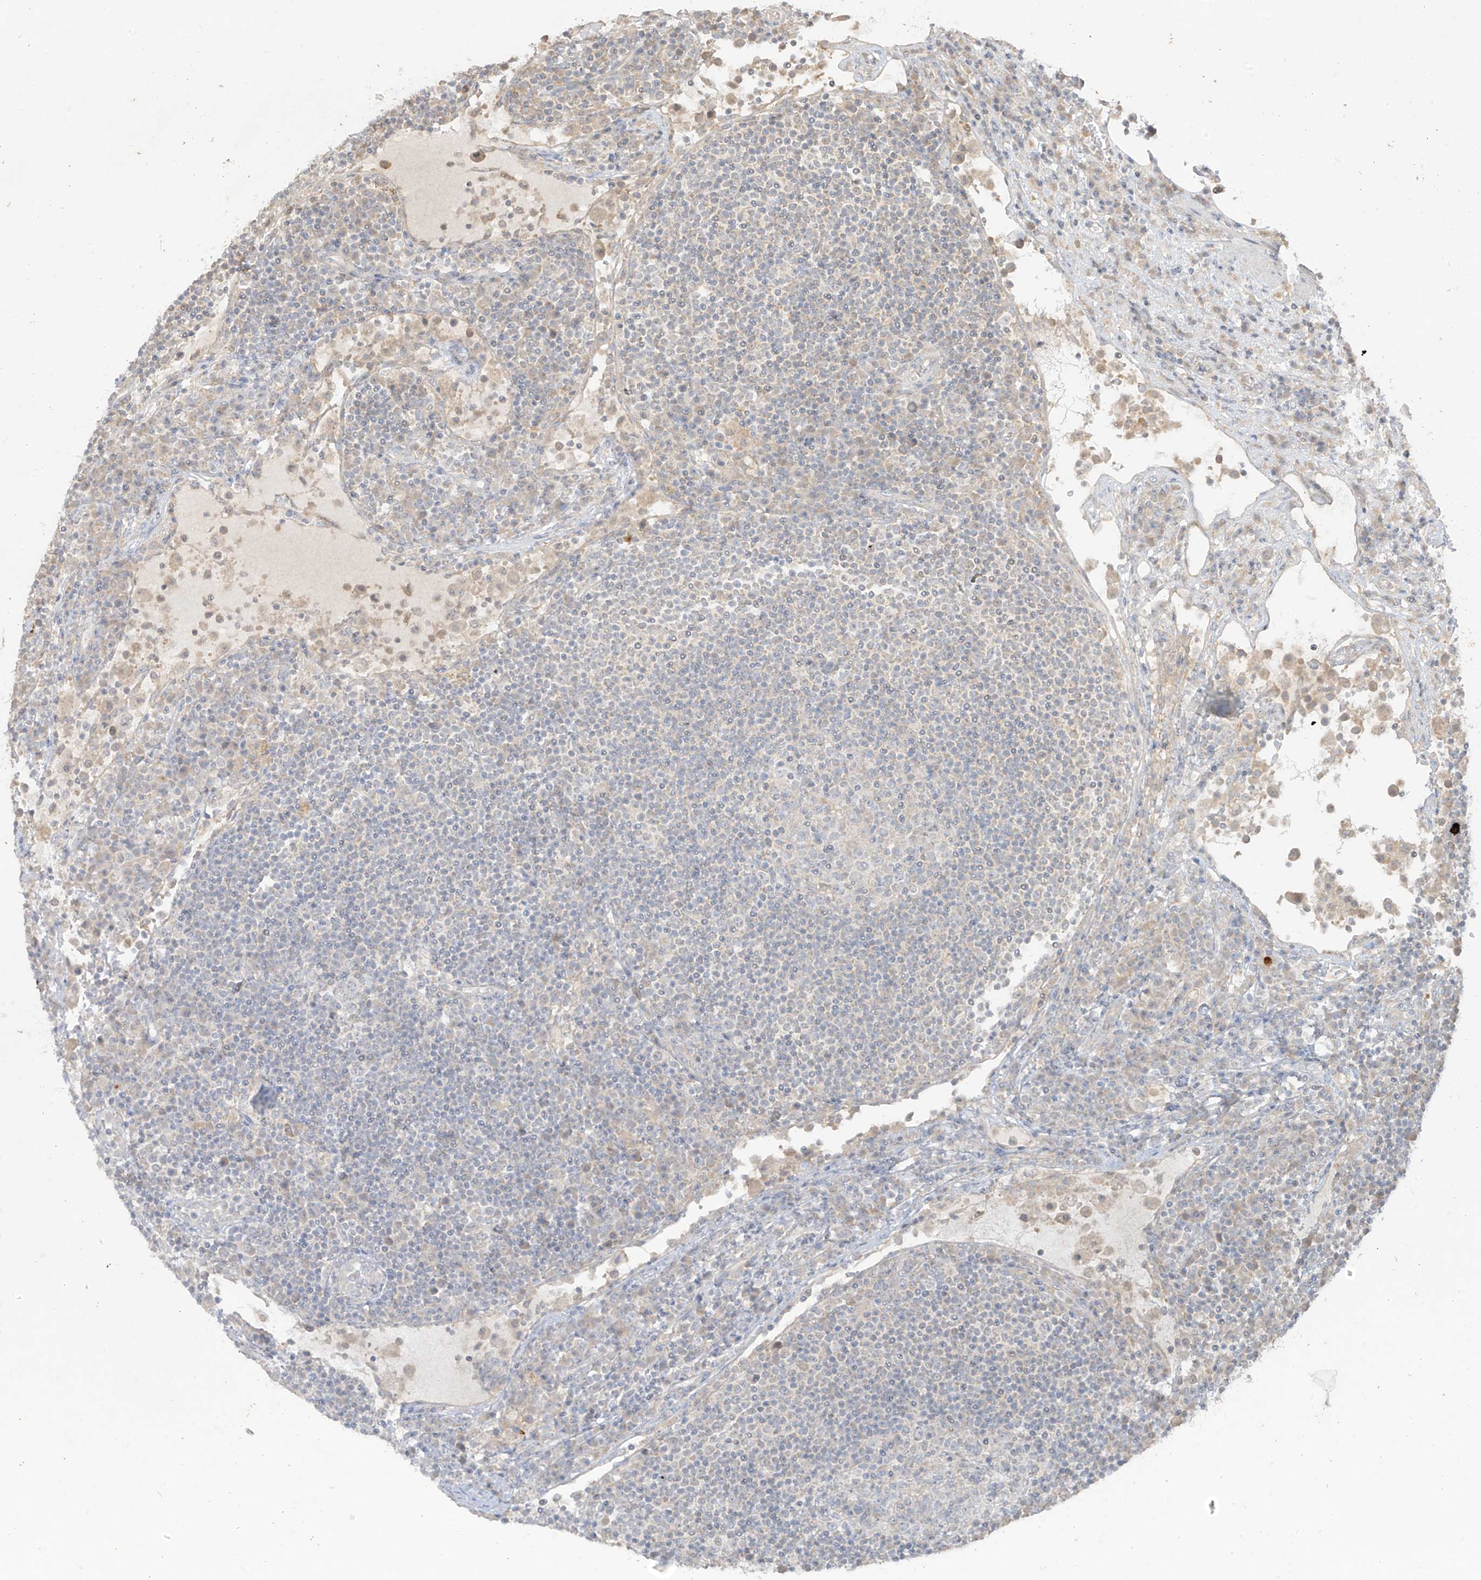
{"staining": {"intensity": "negative", "quantity": "none", "location": "none"}, "tissue": "lymph node", "cell_type": "Germinal center cells", "image_type": "normal", "snomed": [{"axis": "morphology", "description": "Normal tissue, NOS"}, {"axis": "topography", "description": "Lymph node"}], "caption": "High power microscopy photomicrograph of an IHC image of normal lymph node, revealing no significant expression in germinal center cells.", "gene": "ANGEL2", "patient": {"sex": "female", "age": 53}}